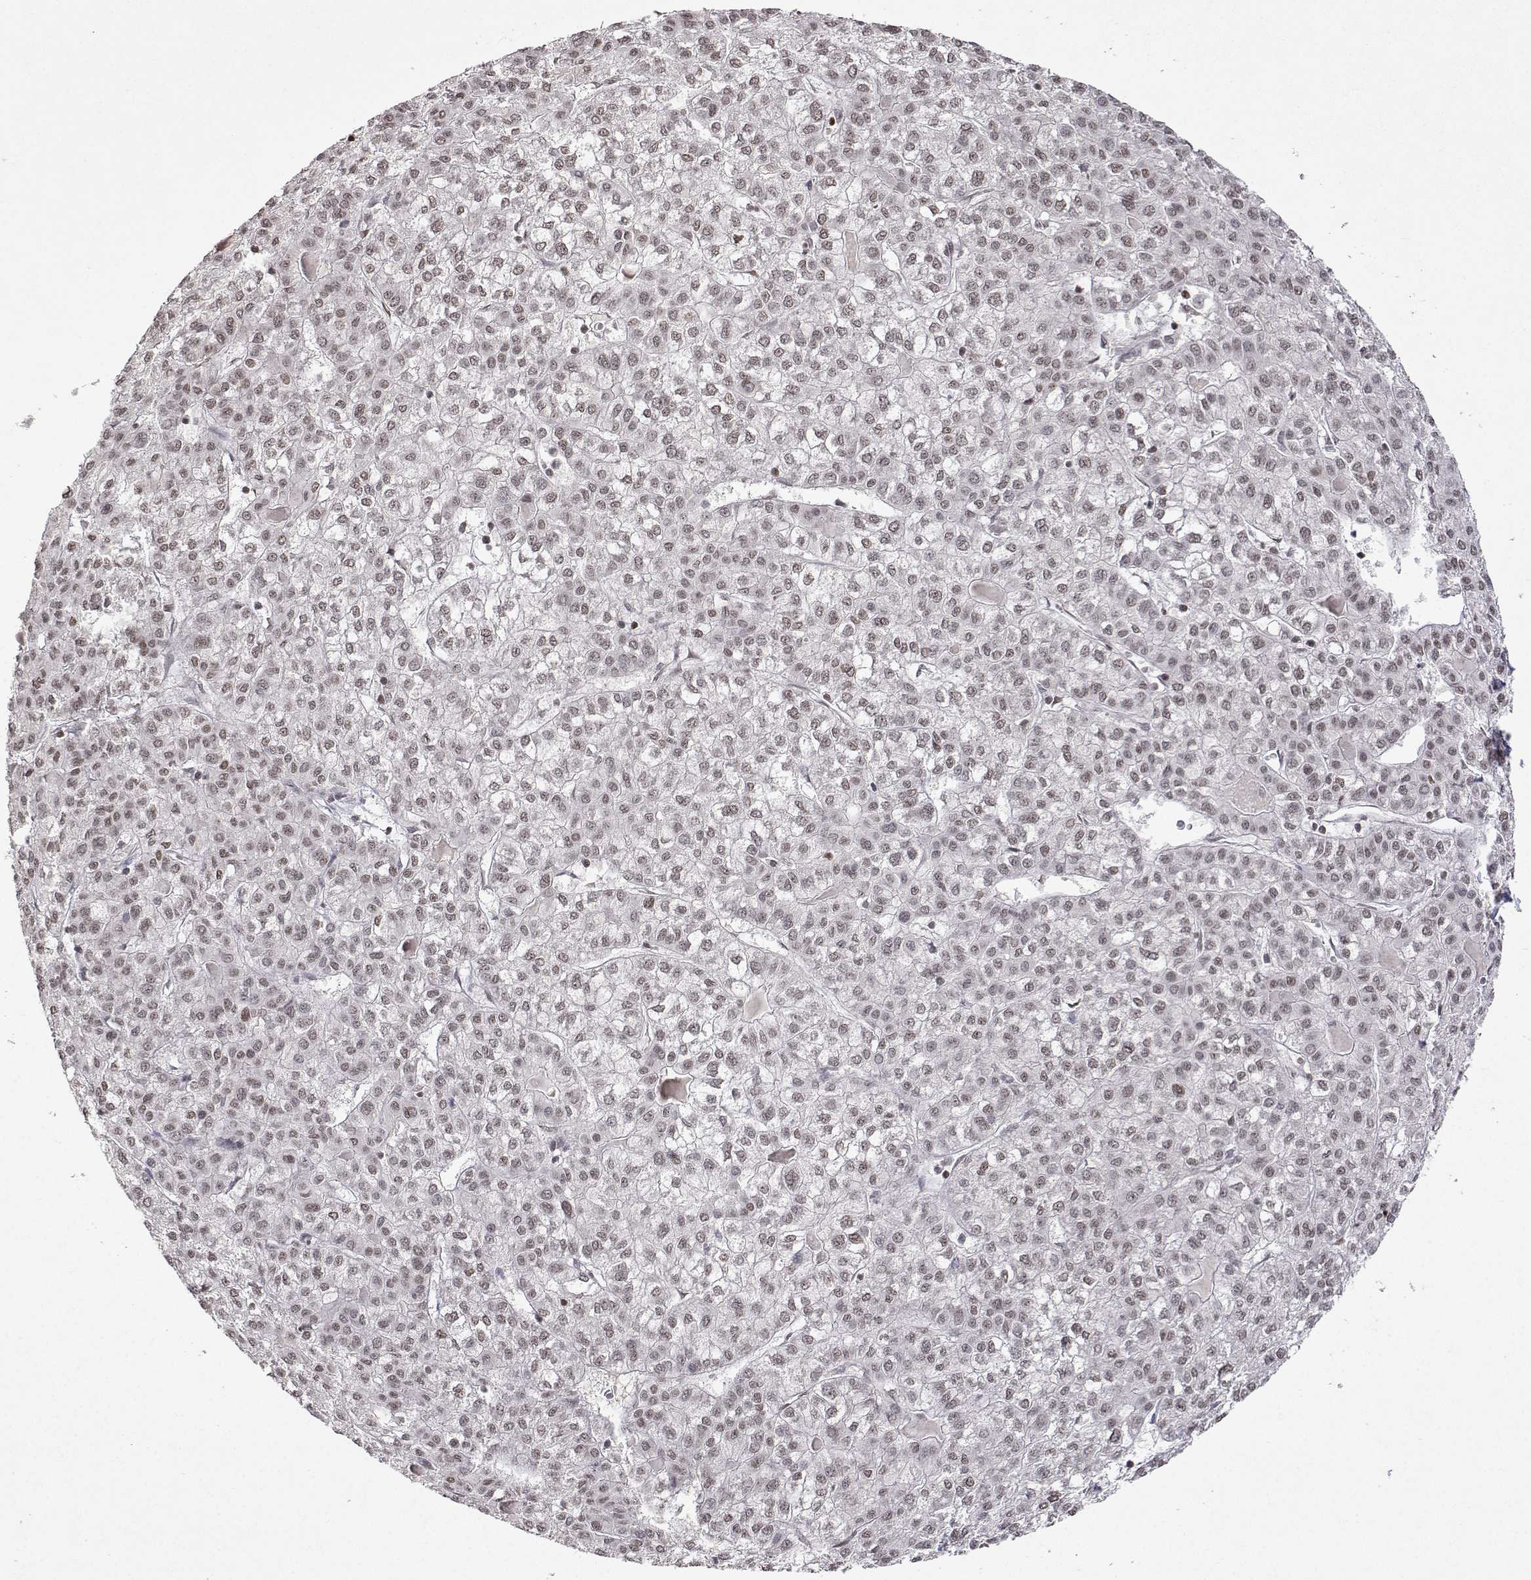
{"staining": {"intensity": "weak", "quantity": ">75%", "location": "nuclear"}, "tissue": "liver cancer", "cell_type": "Tumor cells", "image_type": "cancer", "snomed": [{"axis": "morphology", "description": "Carcinoma, Hepatocellular, NOS"}, {"axis": "topography", "description": "Liver"}], "caption": "Liver cancer stained with IHC exhibits weak nuclear staining in about >75% of tumor cells.", "gene": "XPC", "patient": {"sex": "female", "age": 43}}